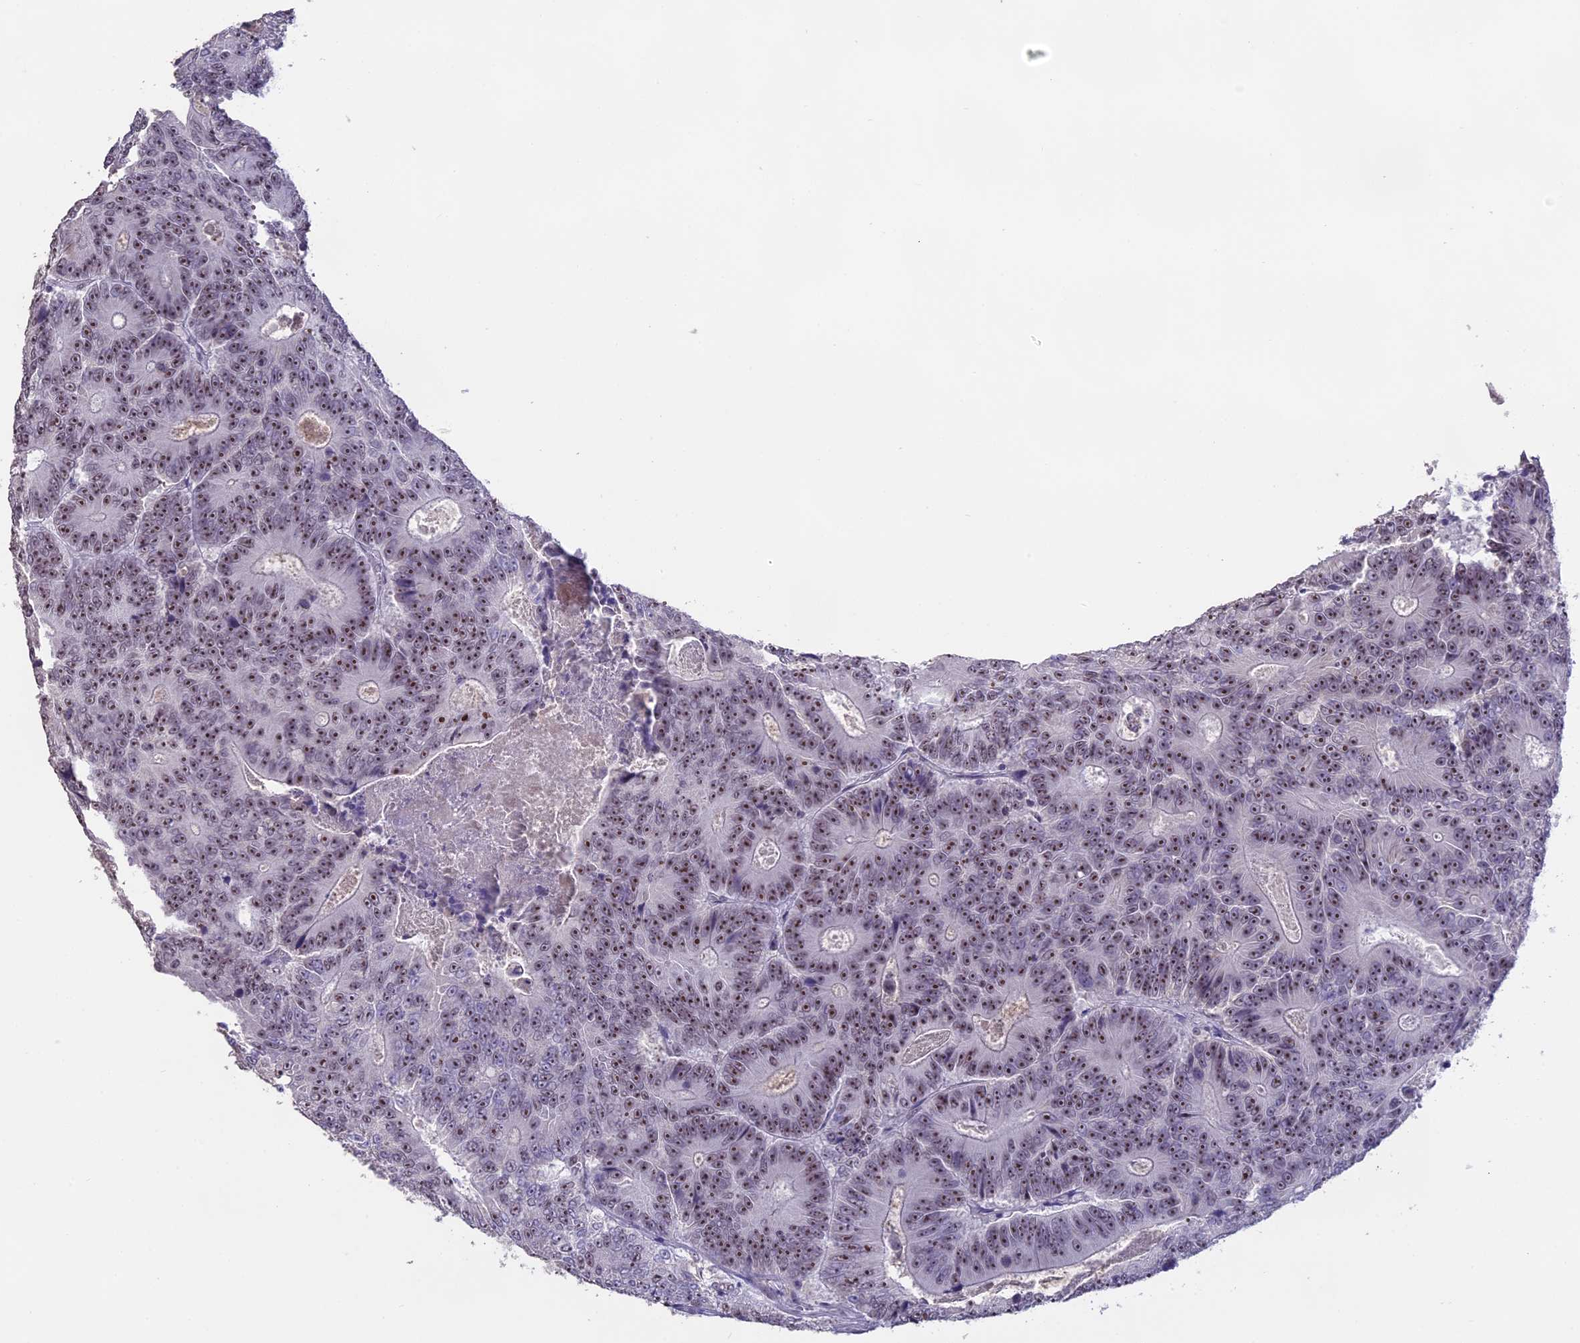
{"staining": {"intensity": "moderate", "quantity": ">75%", "location": "nuclear"}, "tissue": "colorectal cancer", "cell_type": "Tumor cells", "image_type": "cancer", "snomed": [{"axis": "morphology", "description": "Adenocarcinoma, NOS"}, {"axis": "topography", "description": "Colon"}], "caption": "Immunohistochemical staining of human colorectal cancer demonstrates moderate nuclear protein positivity in approximately >75% of tumor cells.", "gene": "SETD2", "patient": {"sex": "male", "age": 83}}